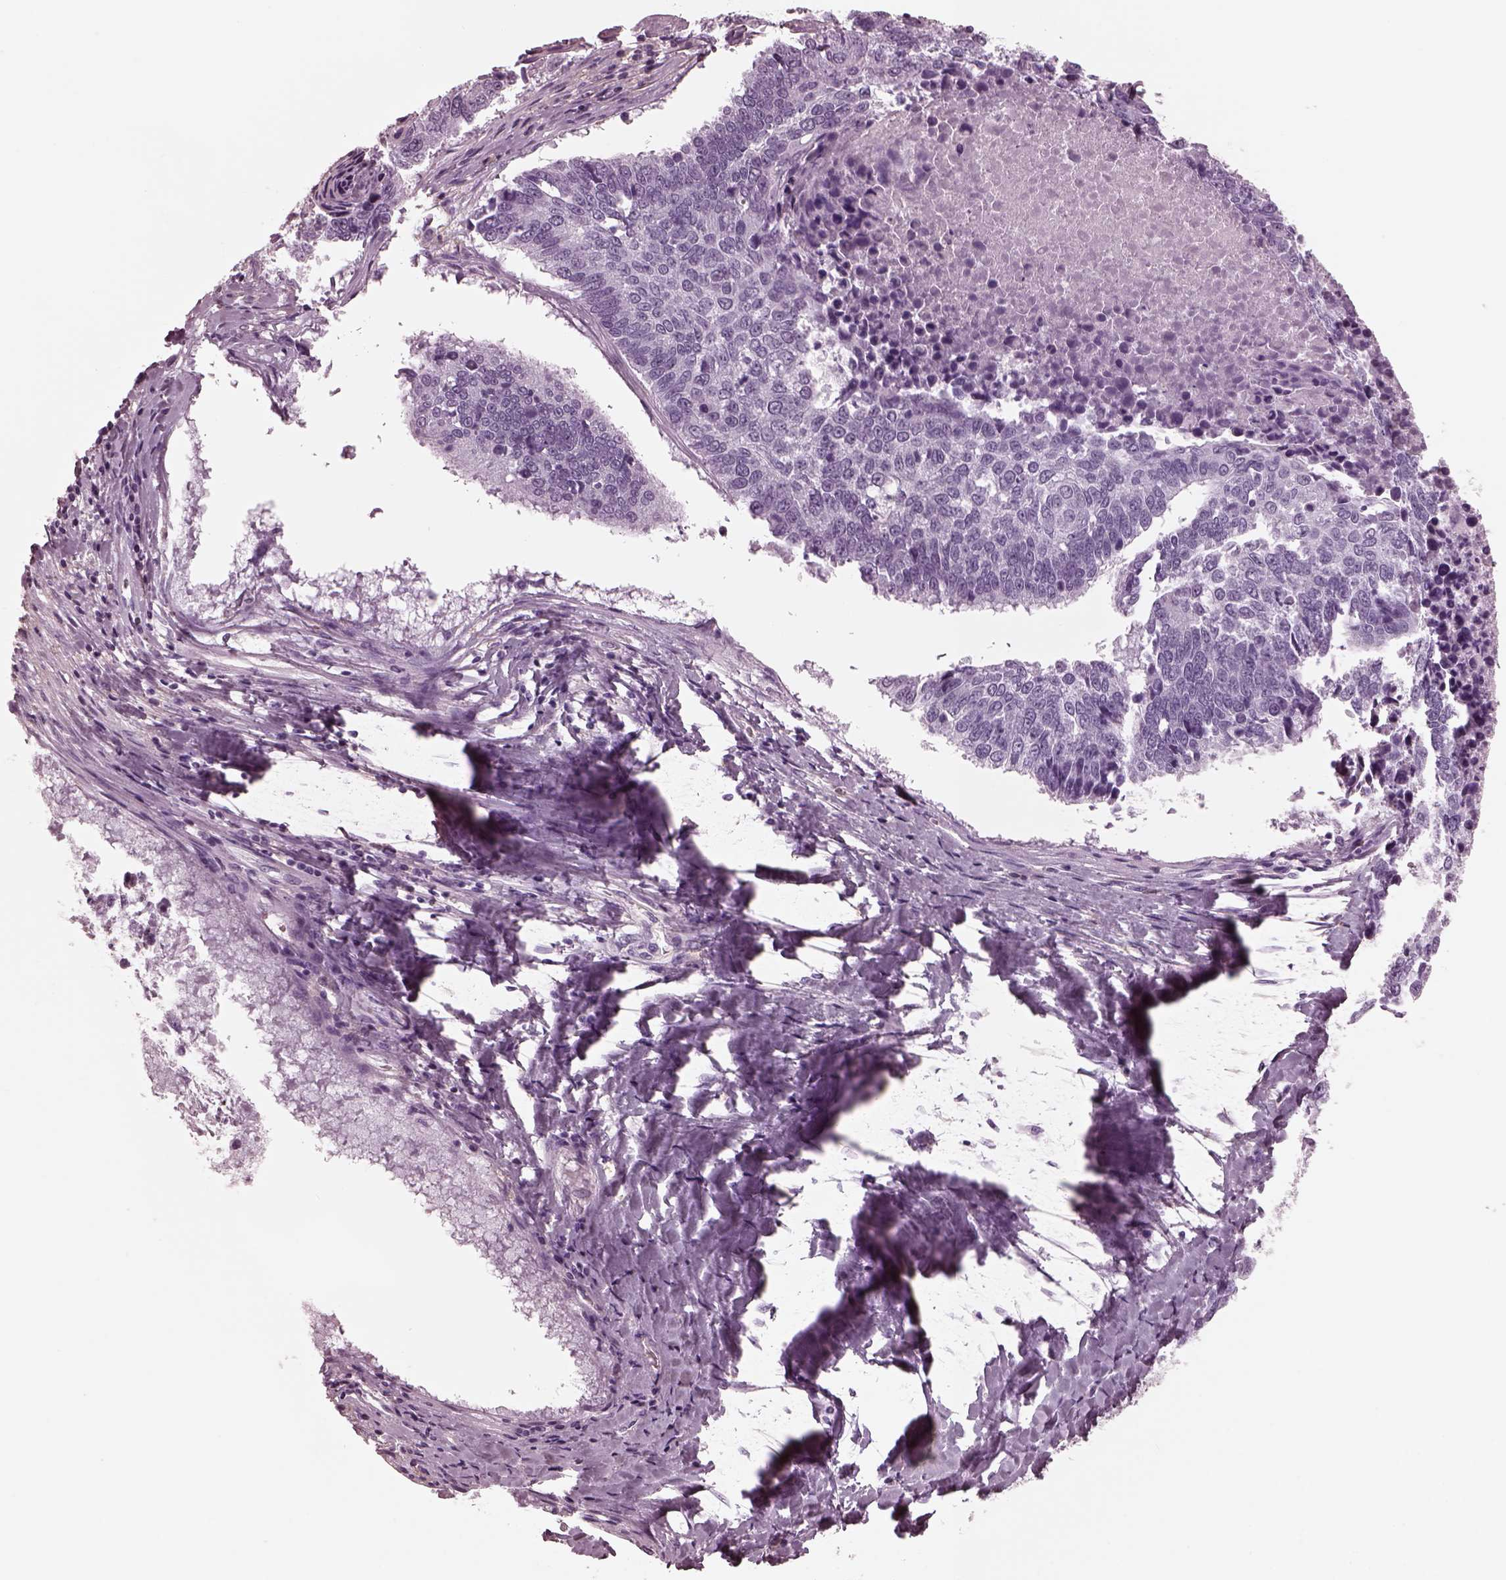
{"staining": {"intensity": "negative", "quantity": "none", "location": "none"}, "tissue": "lung cancer", "cell_type": "Tumor cells", "image_type": "cancer", "snomed": [{"axis": "morphology", "description": "Squamous cell carcinoma, NOS"}, {"axis": "topography", "description": "Lung"}], "caption": "IHC of human lung cancer (squamous cell carcinoma) shows no staining in tumor cells.", "gene": "CGA", "patient": {"sex": "male", "age": 73}}